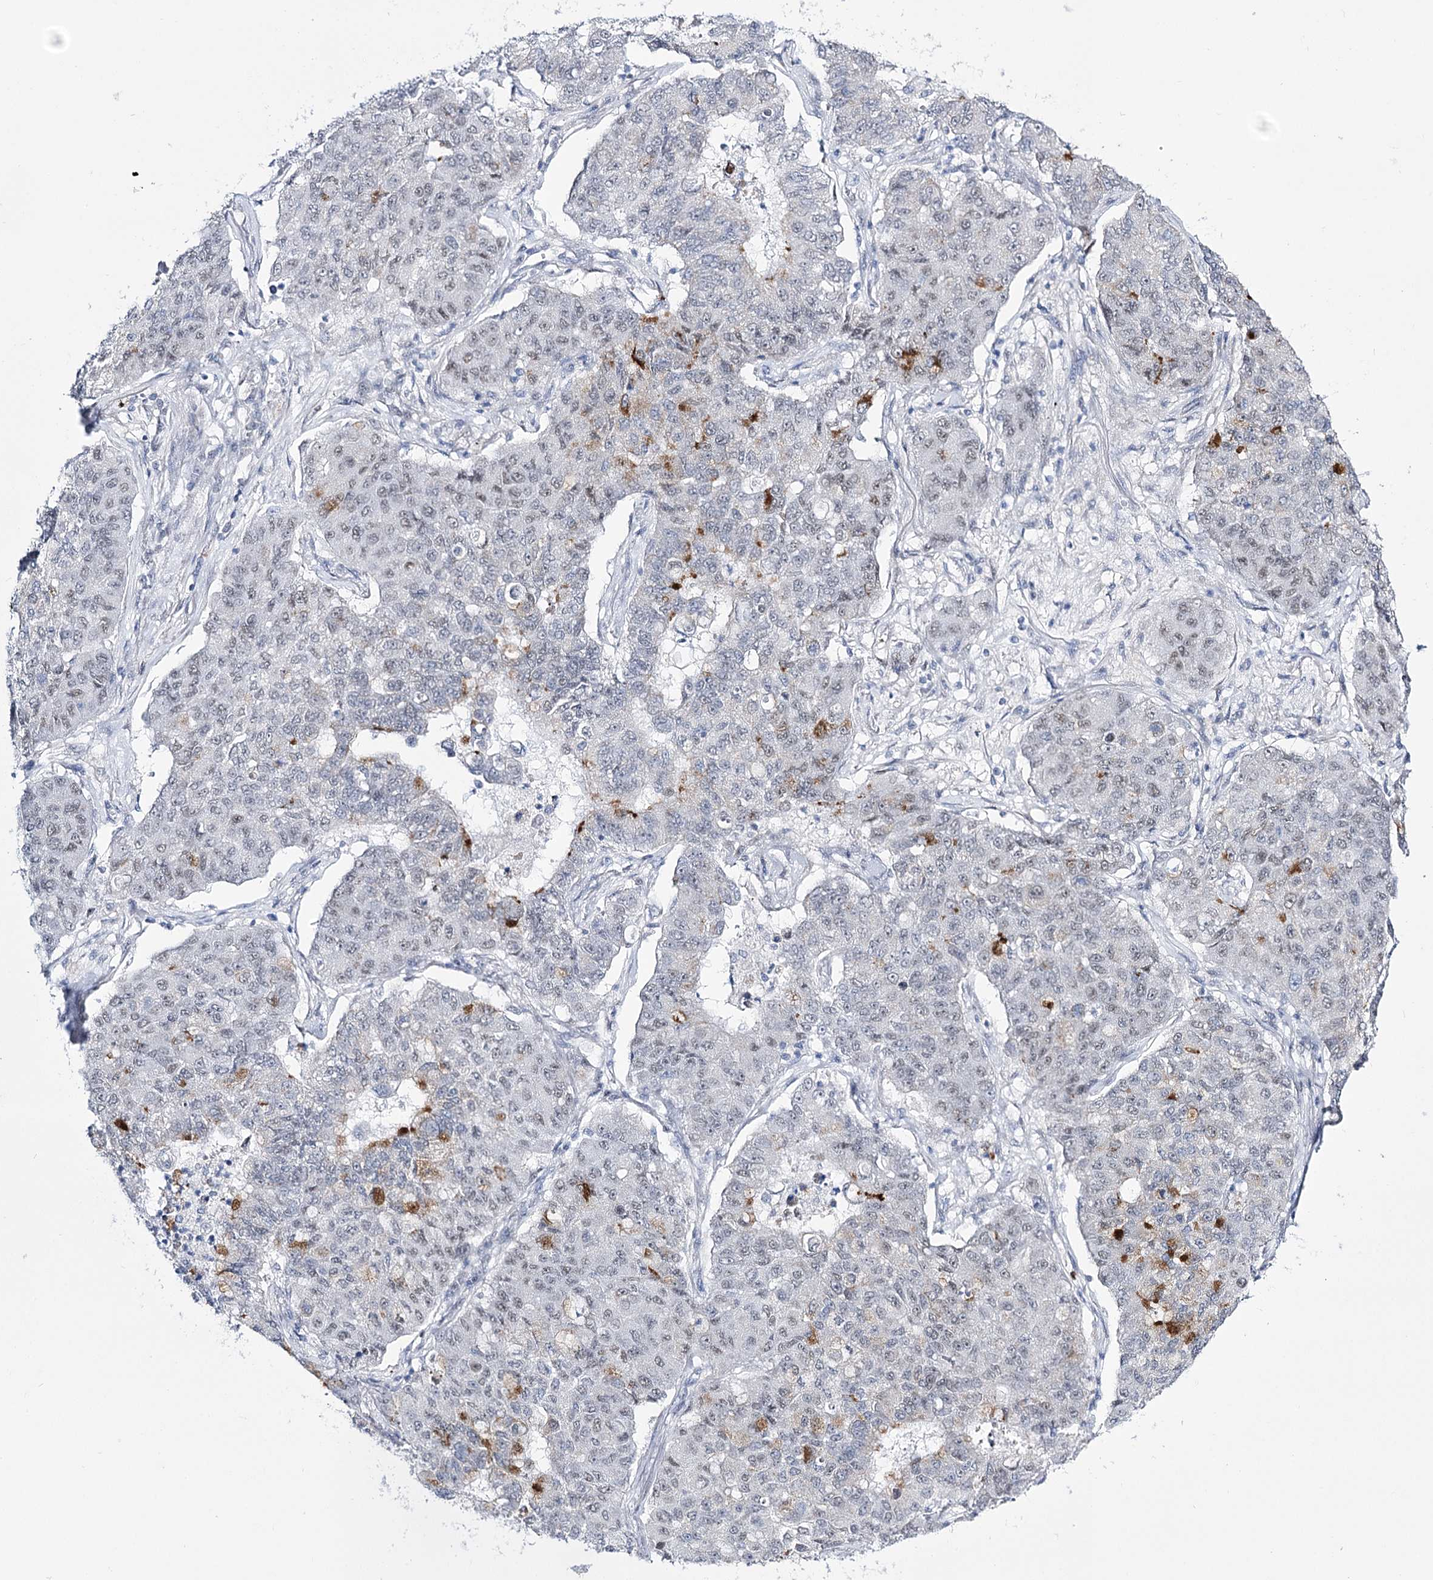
{"staining": {"intensity": "moderate", "quantity": "<25%", "location": "cytoplasmic/membranous"}, "tissue": "lung cancer", "cell_type": "Tumor cells", "image_type": "cancer", "snomed": [{"axis": "morphology", "description": "Squamous cell carcinoma, NOS"}, {"axis": "topography", "description": "Lung"}], "caption": "About <25% of tumor cells in squamous cell carcinoma (lung) display moderate cytoplasmic/membranous protein staining as visualized by brown immunohistochemical staining.", "gene": "RBM15B", "patient": {"sex": "male", "age": 74}}